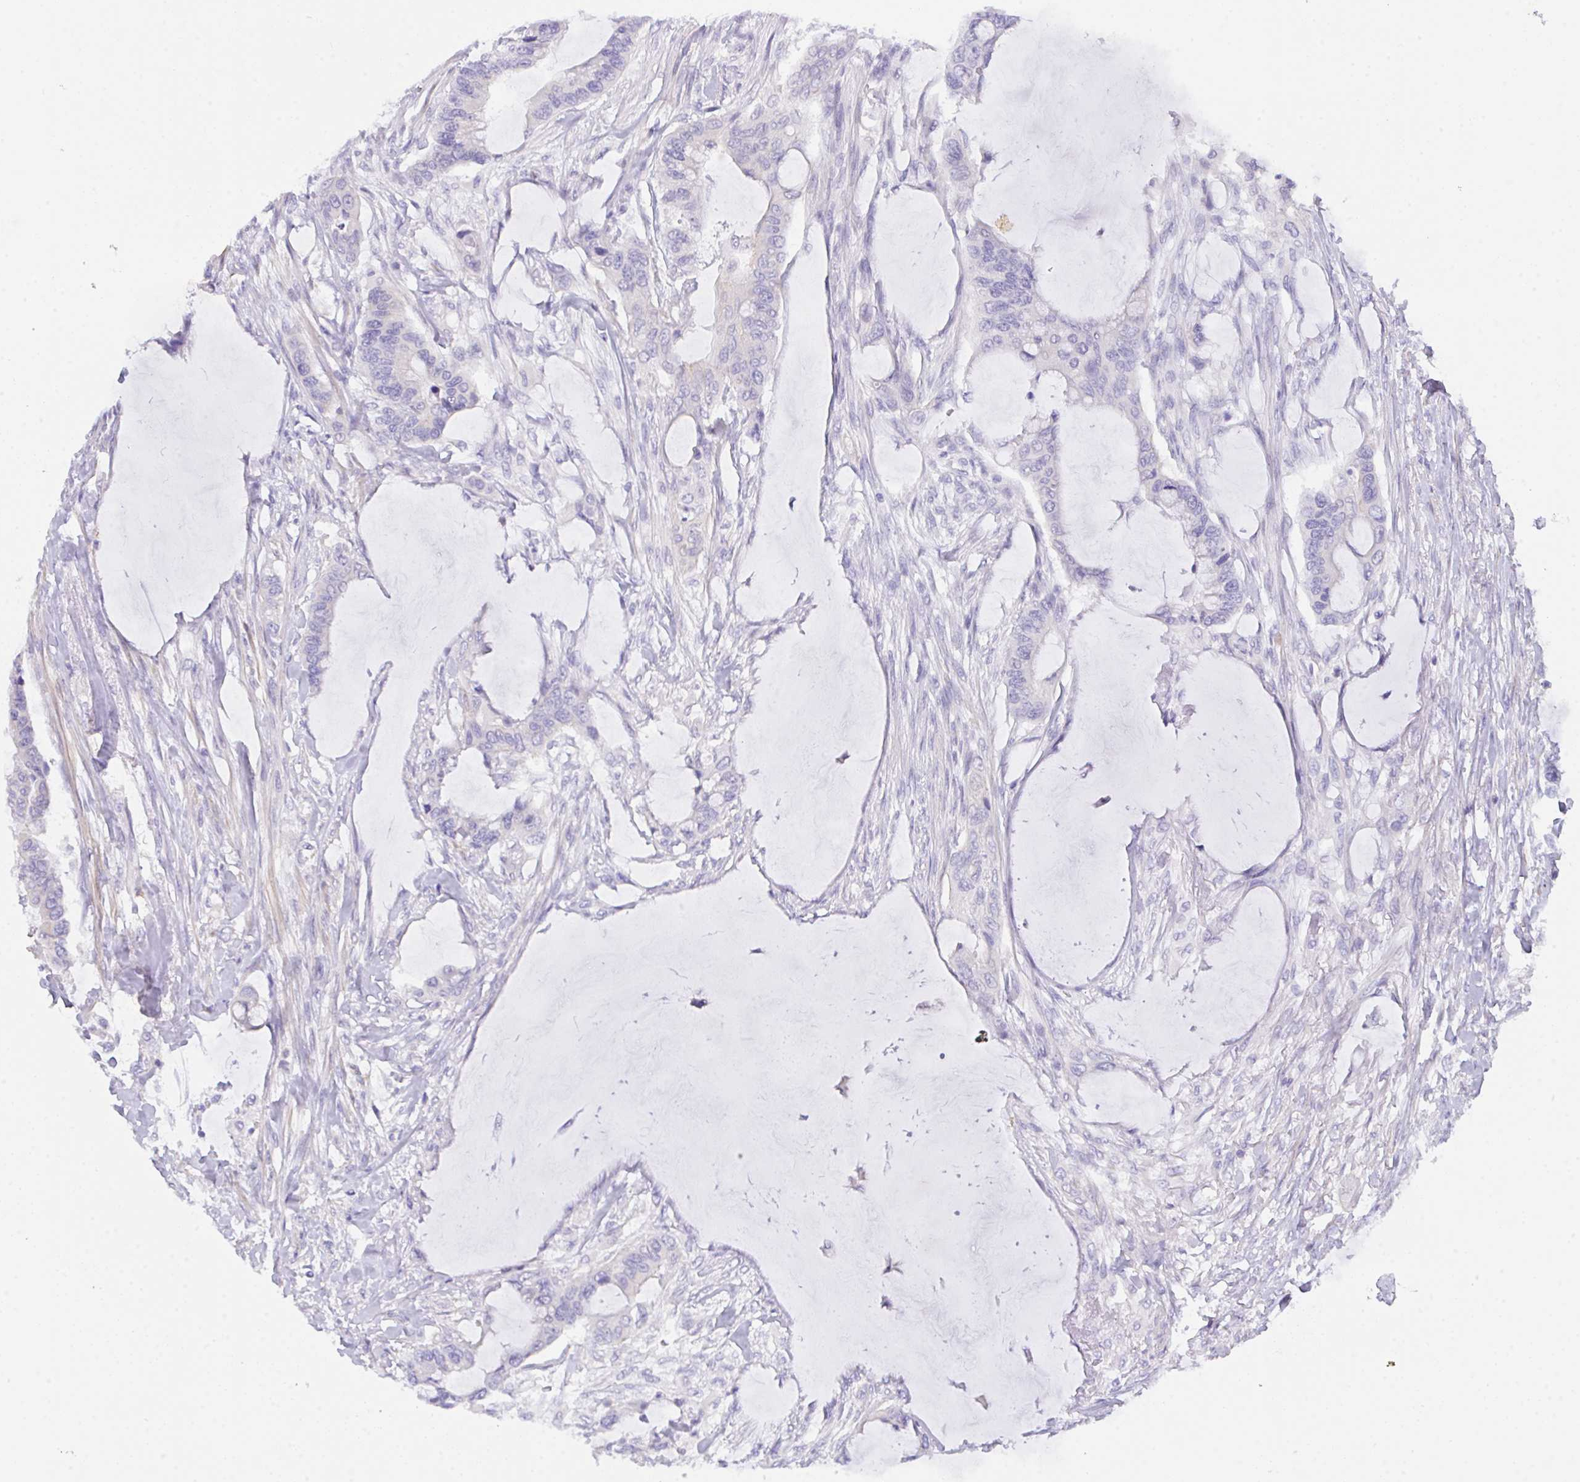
{"staining": {"intensity": "negative", "quantity": "none", "location": "none"}, "tissue": "colorectal cancer", "cell_type": "Tumor cells", "image_type": "cancer", "snomed": [{"axis": "morphology", "description": "Adenocarcinoma, NOS"}, {"axis": "topography", "description": "Rectum"}], "caption": "Immunohistochemical staining of human adenocarcinoma (colorectal) exhibits no significant expression in tumor cells.", "gene": "CEP170B", "patient": {"sex": "female", "age": 59}}